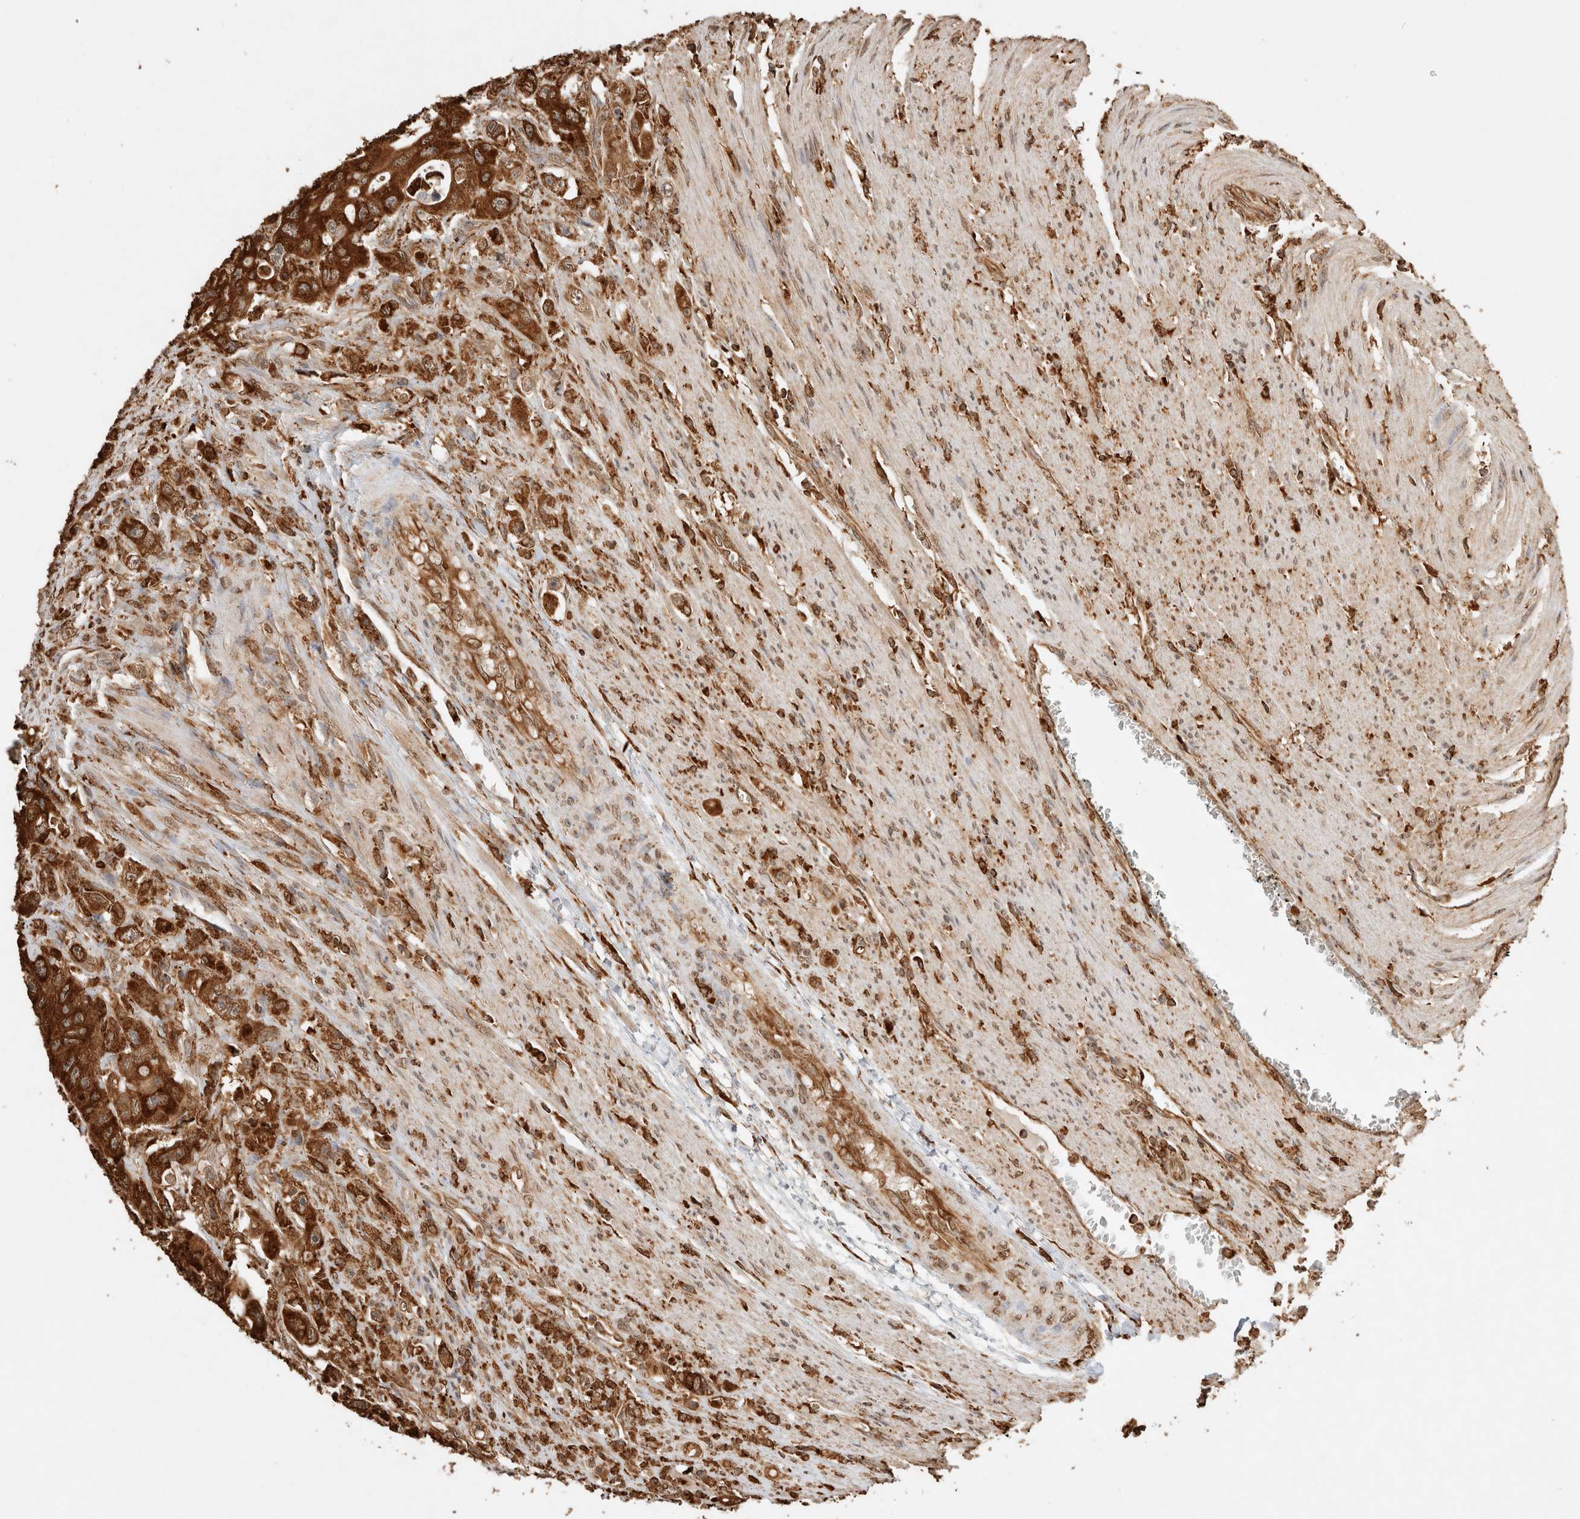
{"staining": {"intensity": "strong", "quantity": ">75%", "location": "cytoplasmic/membranous"}, "tissue": "colorectal cancer", "cell_type": "Tumor cells", "image_type": "cancer", "snomed": [{"axis": "morphology", "description": "Adenocarcinoma, NOS"}, {"axis": "topography", "description": "Colon"}], "caption": "Brown immunohistochemical staining in human colorectal cancer (adenocarcinoma) shows strong cytoplasmic/membranous positivity in about >75% of tumor cells.", "gene": "ERAP1", "patient": {"sex": "female", "age": 46}}